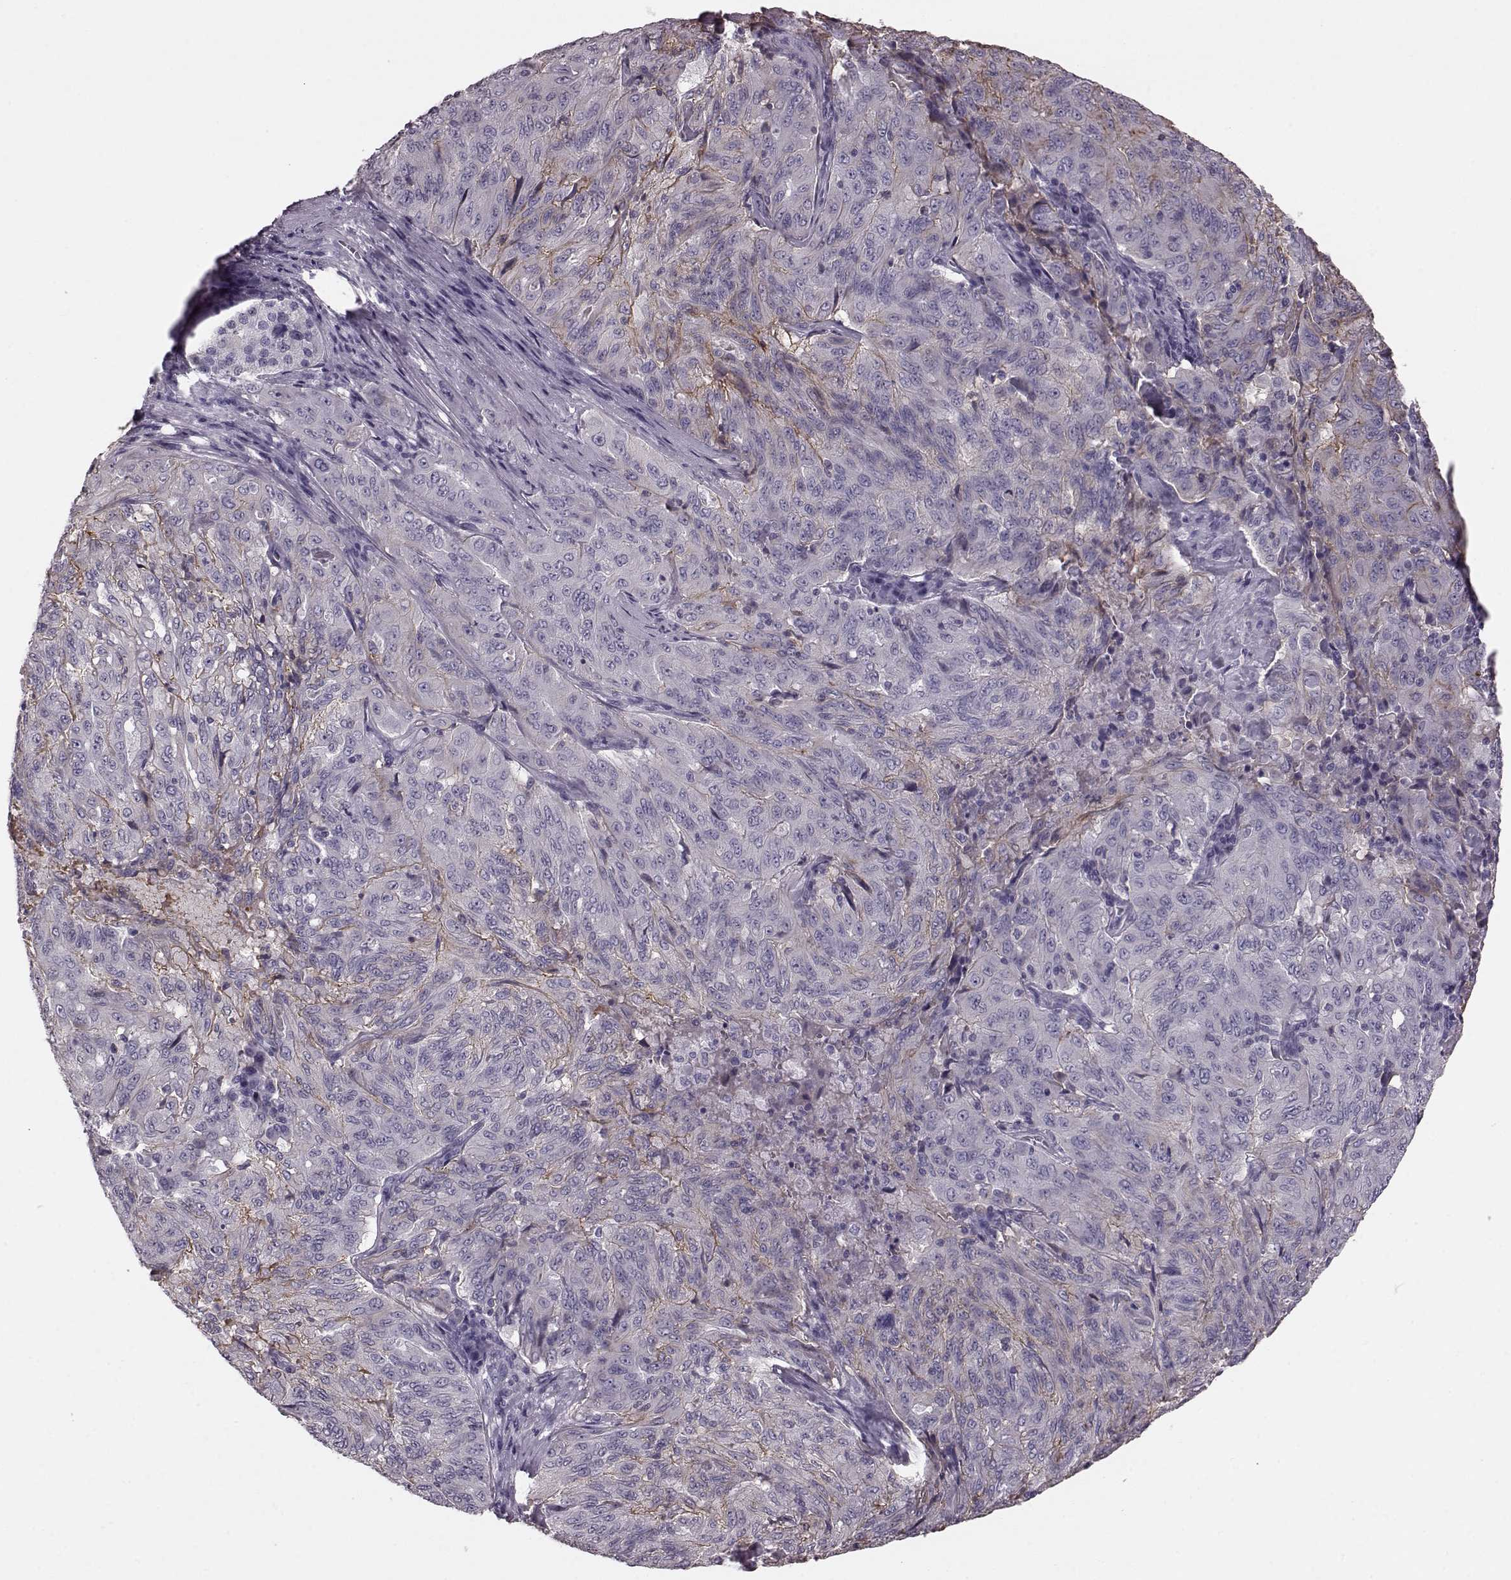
{"staining": {"intensity": "negative", "quantity": "none", "location": "none"}, "tissue": "pancreatic cancer", "cell_type": "Tumor cells", "image_type": "cancer", "snomed": [{"axis": "morphology", "description": "Adenocarcinoma, NOS"}, {"axis": "topography", "description": "Pancreas"}], "caption": "Tumor cells are negative for protein expression in human pancreatic cancer.", "gene": "CRYBA2", "patient": {"sex": "male", "age": 63}}